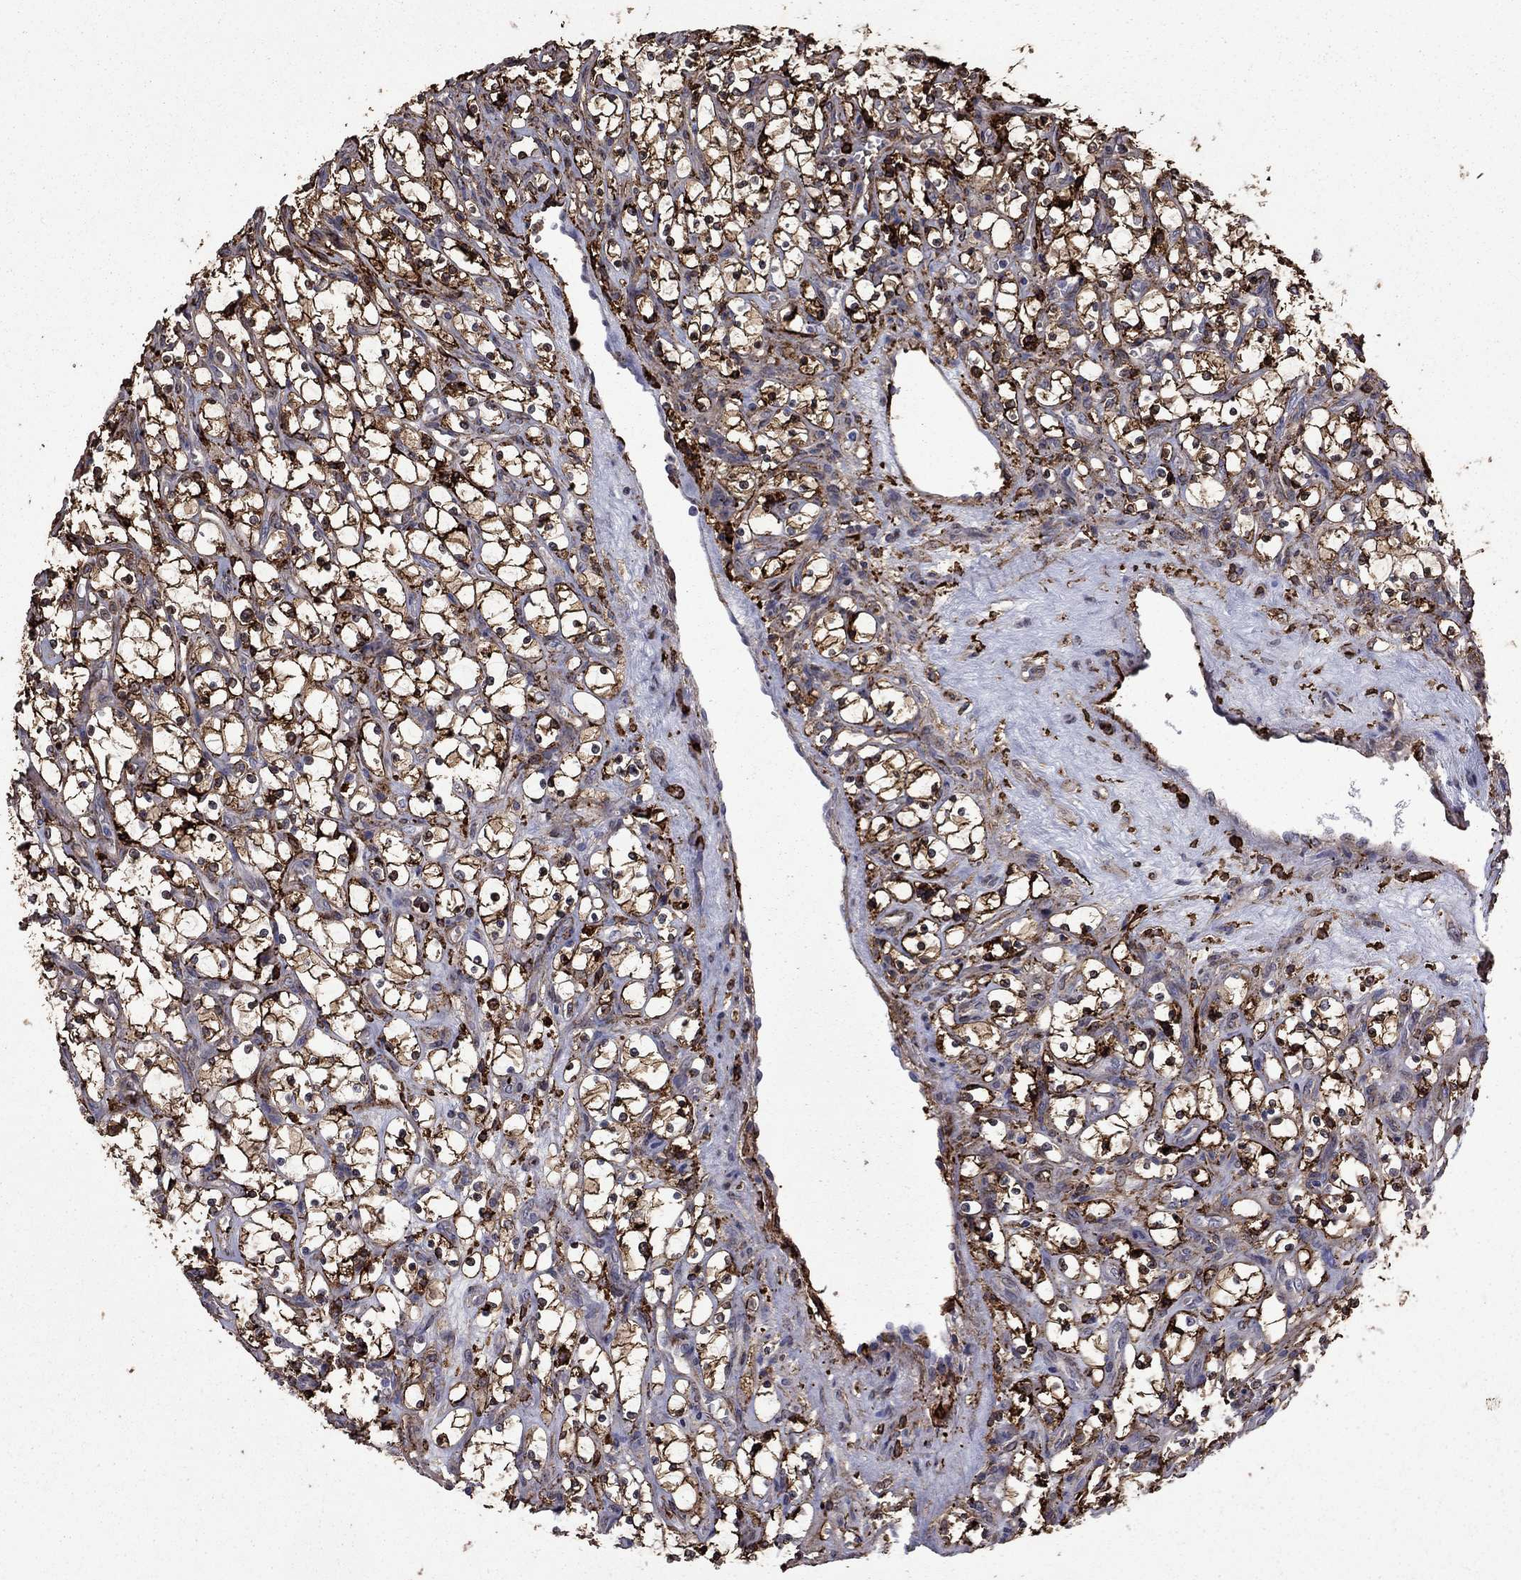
{"staining": {"intensity": "strong", "quantity": ">75%", "location": "cytoplasmic/membranous"}, "tissue": "renal cancer", "cell_type": "Tumor cells", "image_type": "cancer", "snomed": [{"axis": "morphology", "description": "Adenocarcinoma, NOS"}, {"axis": "topography", "description": "Kidney"}], "caption": "Immunohistochemical staining of human renal adenocarcinoma demonstrates high levels of strong cytoplasmic/membranous positivity in approximately >75% of tumor cells. The protein is stained brown, and the nuclei are stained in blue (DAB (3,3'-diaminobenzidine) IHC with brightfield microscopy, high magnification).", "gene": "PLAU", "patient": {"sex": "female", "age": 69}}